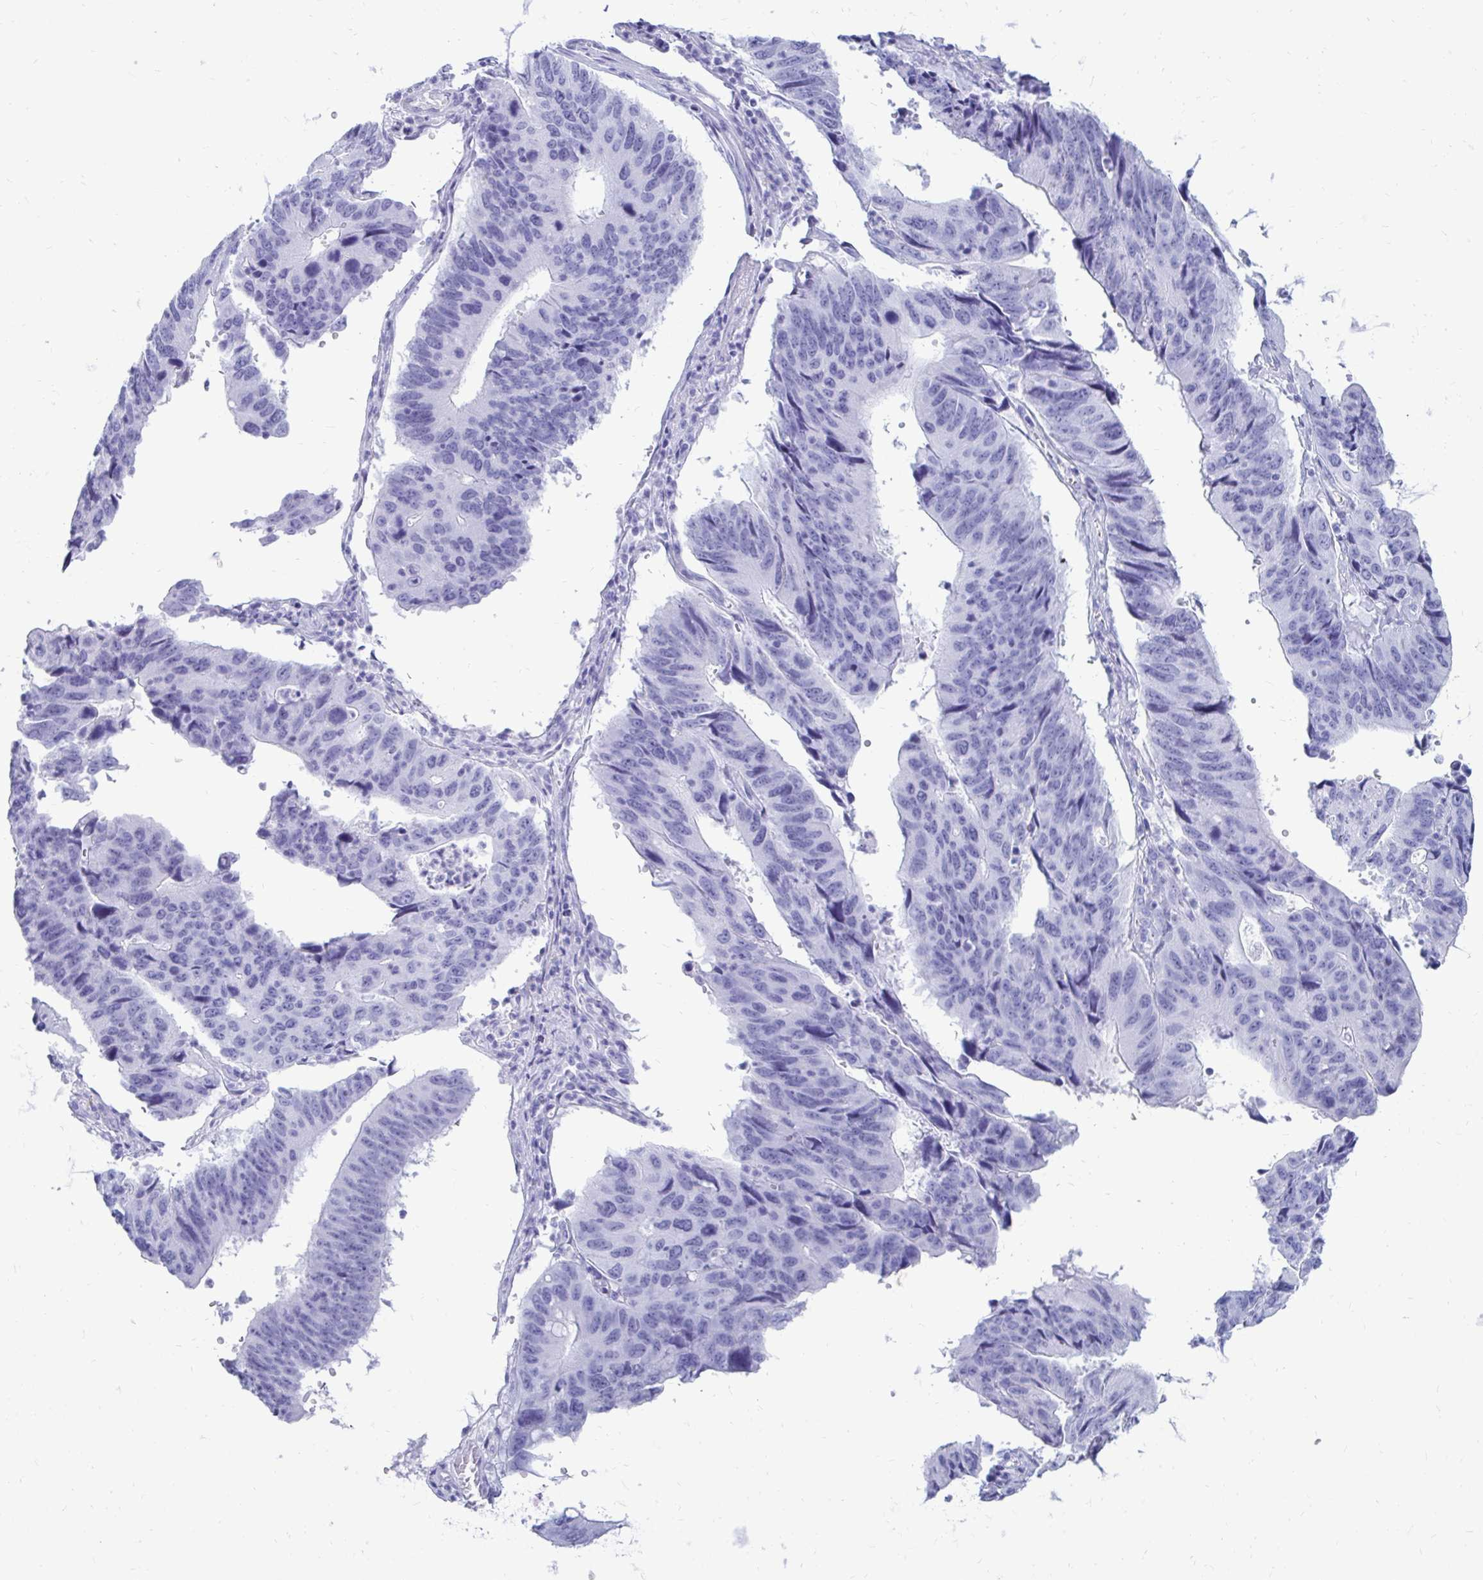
{"staining": {"intensity": "negative", "quantity": "none", "location": "none"}, "tissue": "stomach cancer", "cell_type": "Tumor cells", "image_type": "cancer", "snomed": [{"axis": "morphology", "description": "Adenocarcinoma, NOS"}, {"axis": "topography", "description": "Stomach"}], "caption": "Micrograph shows no significant protein positivity in tumor cells of stomach cancer.", "gene": "OR10R2", "patient": {"sex": "male", "age": 59}}